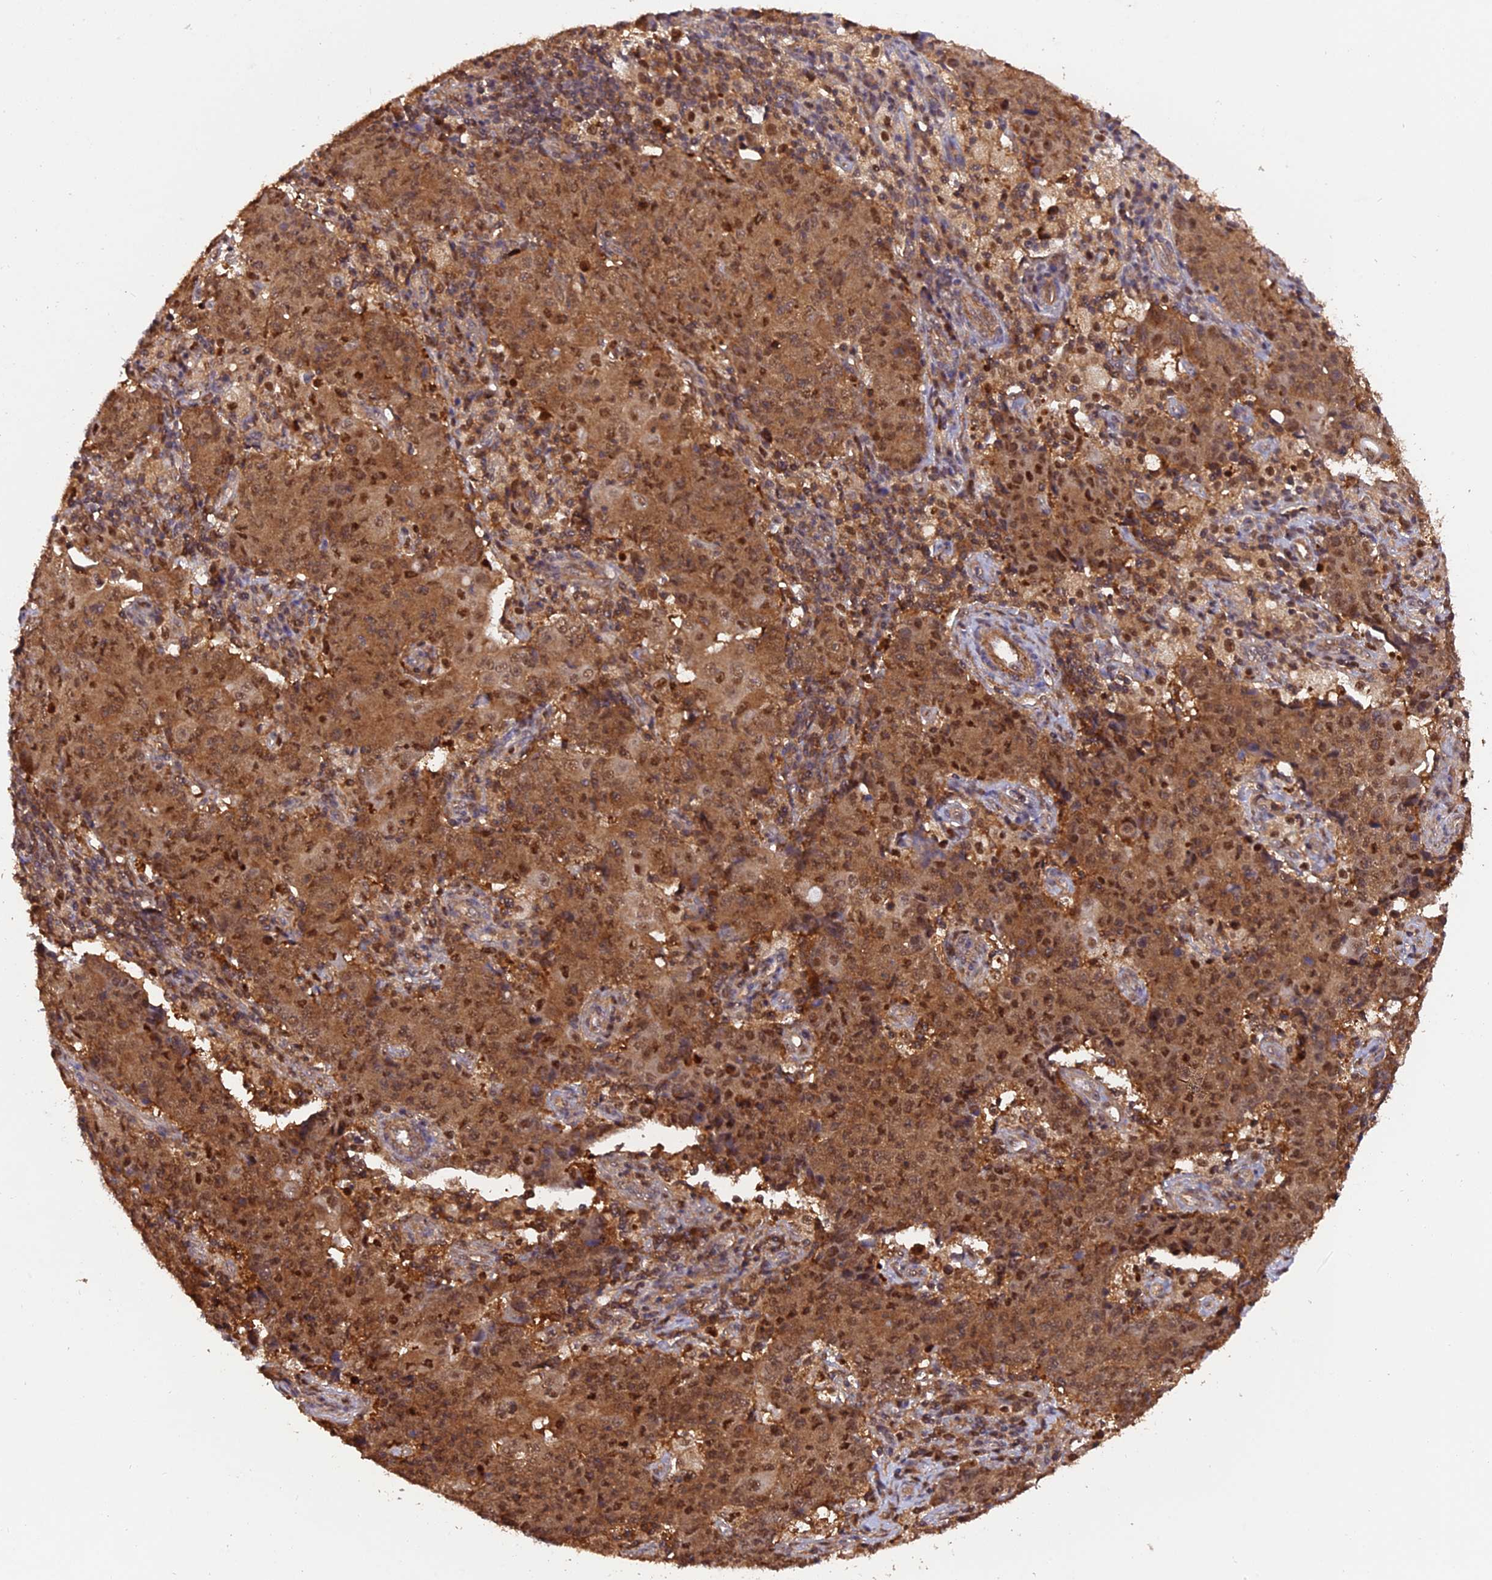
{"staining": {"intensity": "moderate", "quantity": ">75%", "location": "cytoplasmic/membranous,nuclear"}, "tissue": "ovarian cancer", "cell_type": "Tumor cells", "image_type": "cancer", "snomed": [{"axis": "morphology", "description": "Carcinoma, endometroid"}, {"axis": "topography", "description": "Ovary"}], "caption": "Immunohistochemical staining of endometroid carcinoma (ovarian) displays moderate cytoplasmic/membranous and nuclear protein positivity in about >75% of tumor cells.", "gene": "PSMB3", "patient": {"sex": "female", "age": 42}}